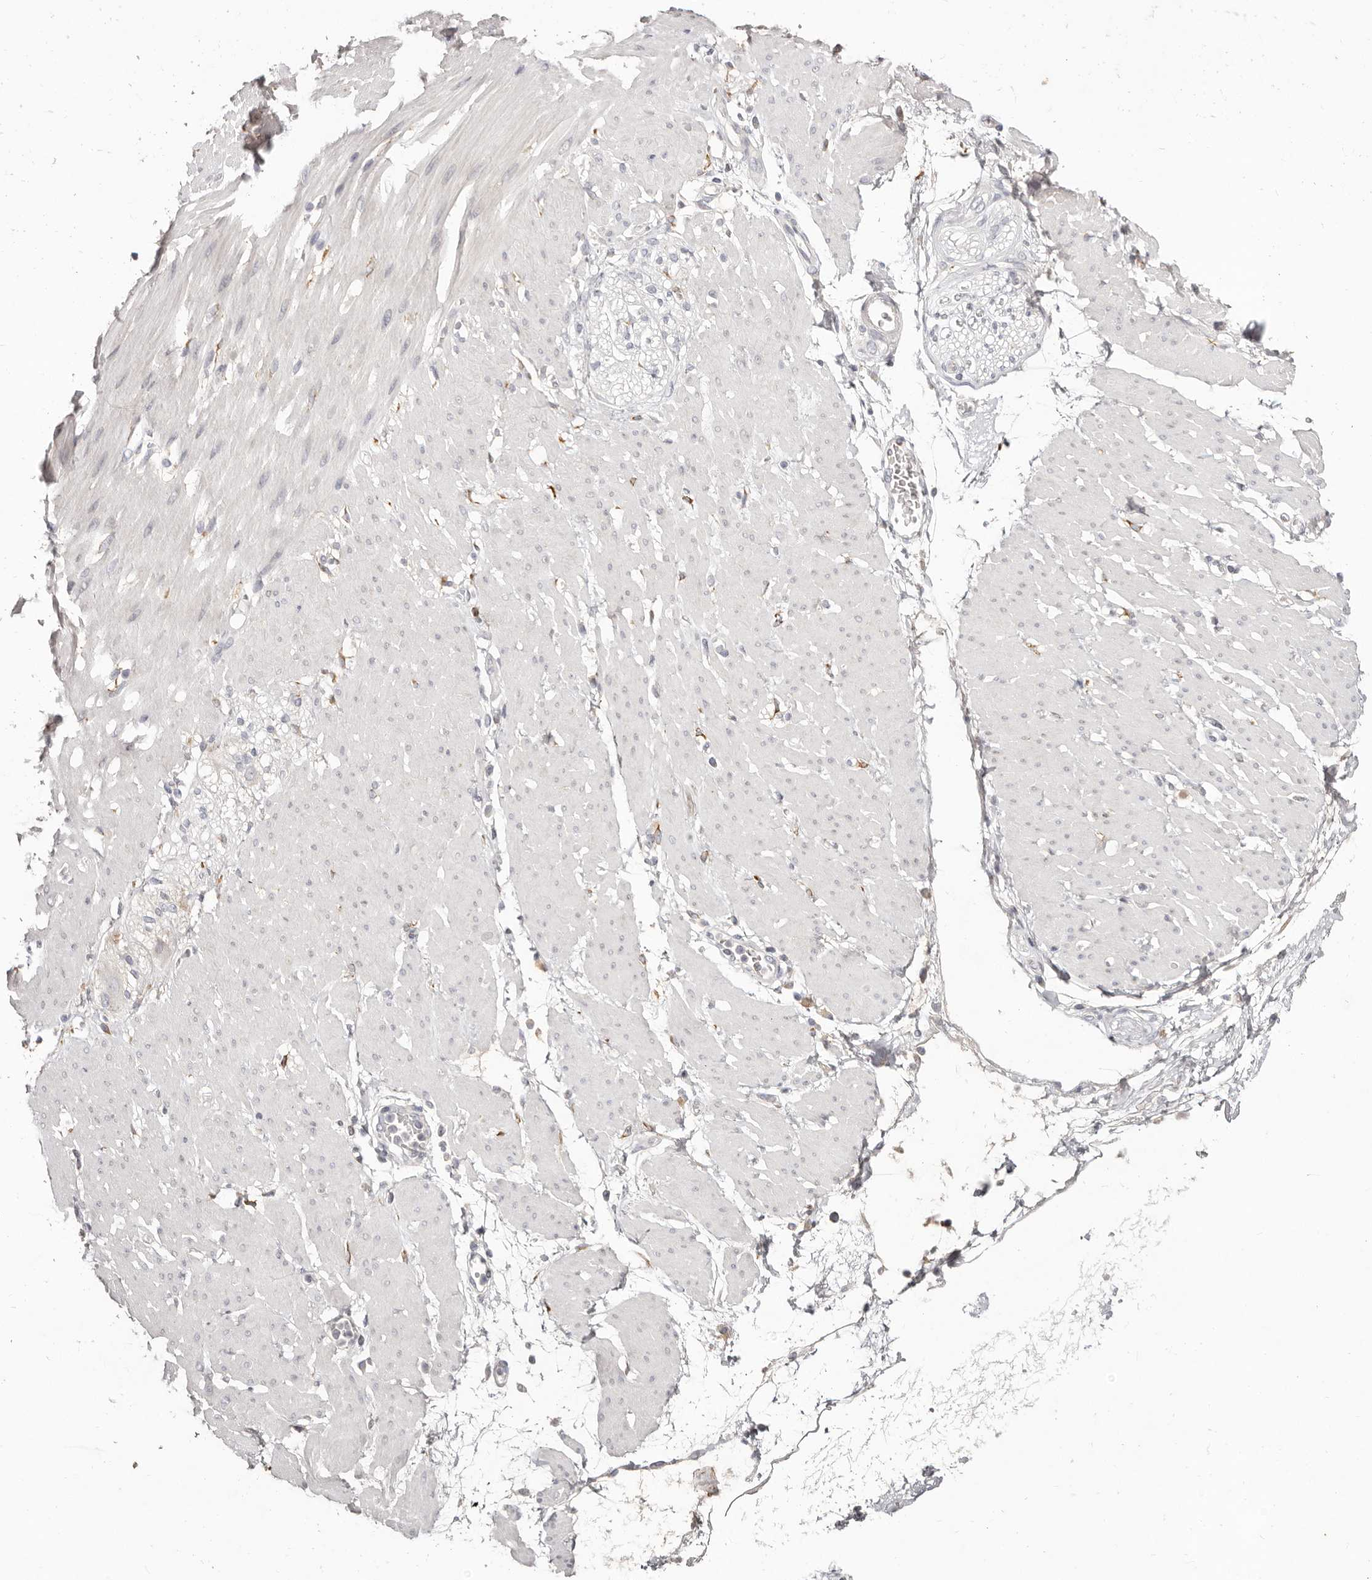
{"staining": {"intensity": "moderate", "quantity": "25%-75%", "location": "cytoplasmic/membranous"}, "tissue": "adipose tissue", "cell_type": "Adipocytes", "image_type": "normal", "snomed": [{"axis": "morphology", "description": "Normal tissue, NOS"}, {"axis": "morphology", "description": "Adenocarcinoma, NOS"}, {"axis": "topography", "description": "Duodenum"}, {"axis": "topography", "description": "Peripheral nerve tissue"}], "caption": "DAB (3,3'-diaminobenzidine) immunohistochemical staining of normal adipose tissue demonstrates moderate cytoplasmic/membranous protein positivity in about 25%-75% of adipocytes. (Brightfield microscopy of DAB IHC at high magnification).", "gene": "SCUBE2", "patient": {"sex": "female", "age": 60}}